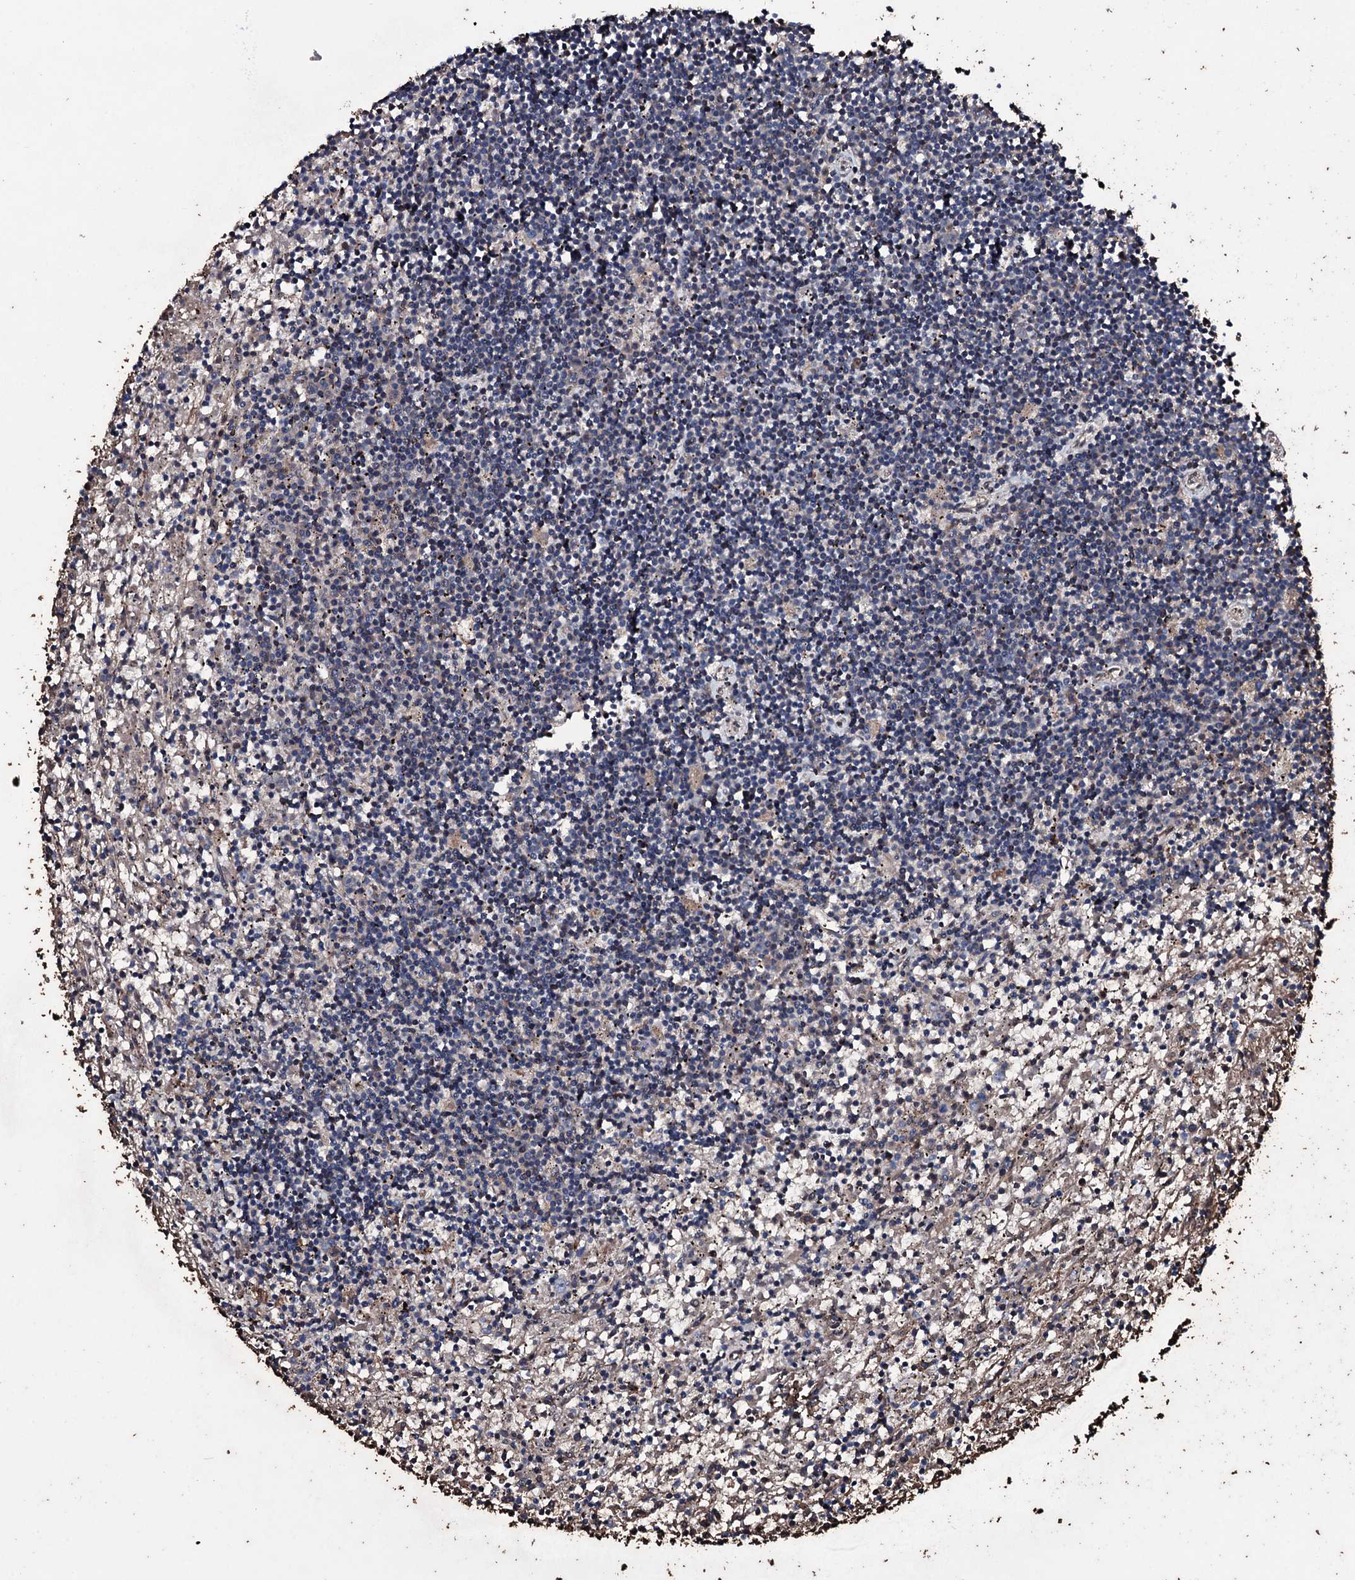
{"staining": {"intensity": "negative", "quantity": "none", "location": "none"}, "tissue": "lymphoma", "cell_type": "Tumor cells", "image_type": "cancer", "snomed": [{"axis": "morphology", "description": "Malignant lymphoma, non-Hodgkin's type, Low grade"}, {"axis": "topography", "description": "Spleen"}], "caption": "High power microscopy image of an immunohistochemistry (IHC) histopathology image of malignant lymphoma, non-Hodgkin's type (low-grade), revealing no significant staining in tumor cells.", "gene": "ZSWIM8", "patient": {"sex": "male", "age": 76}}